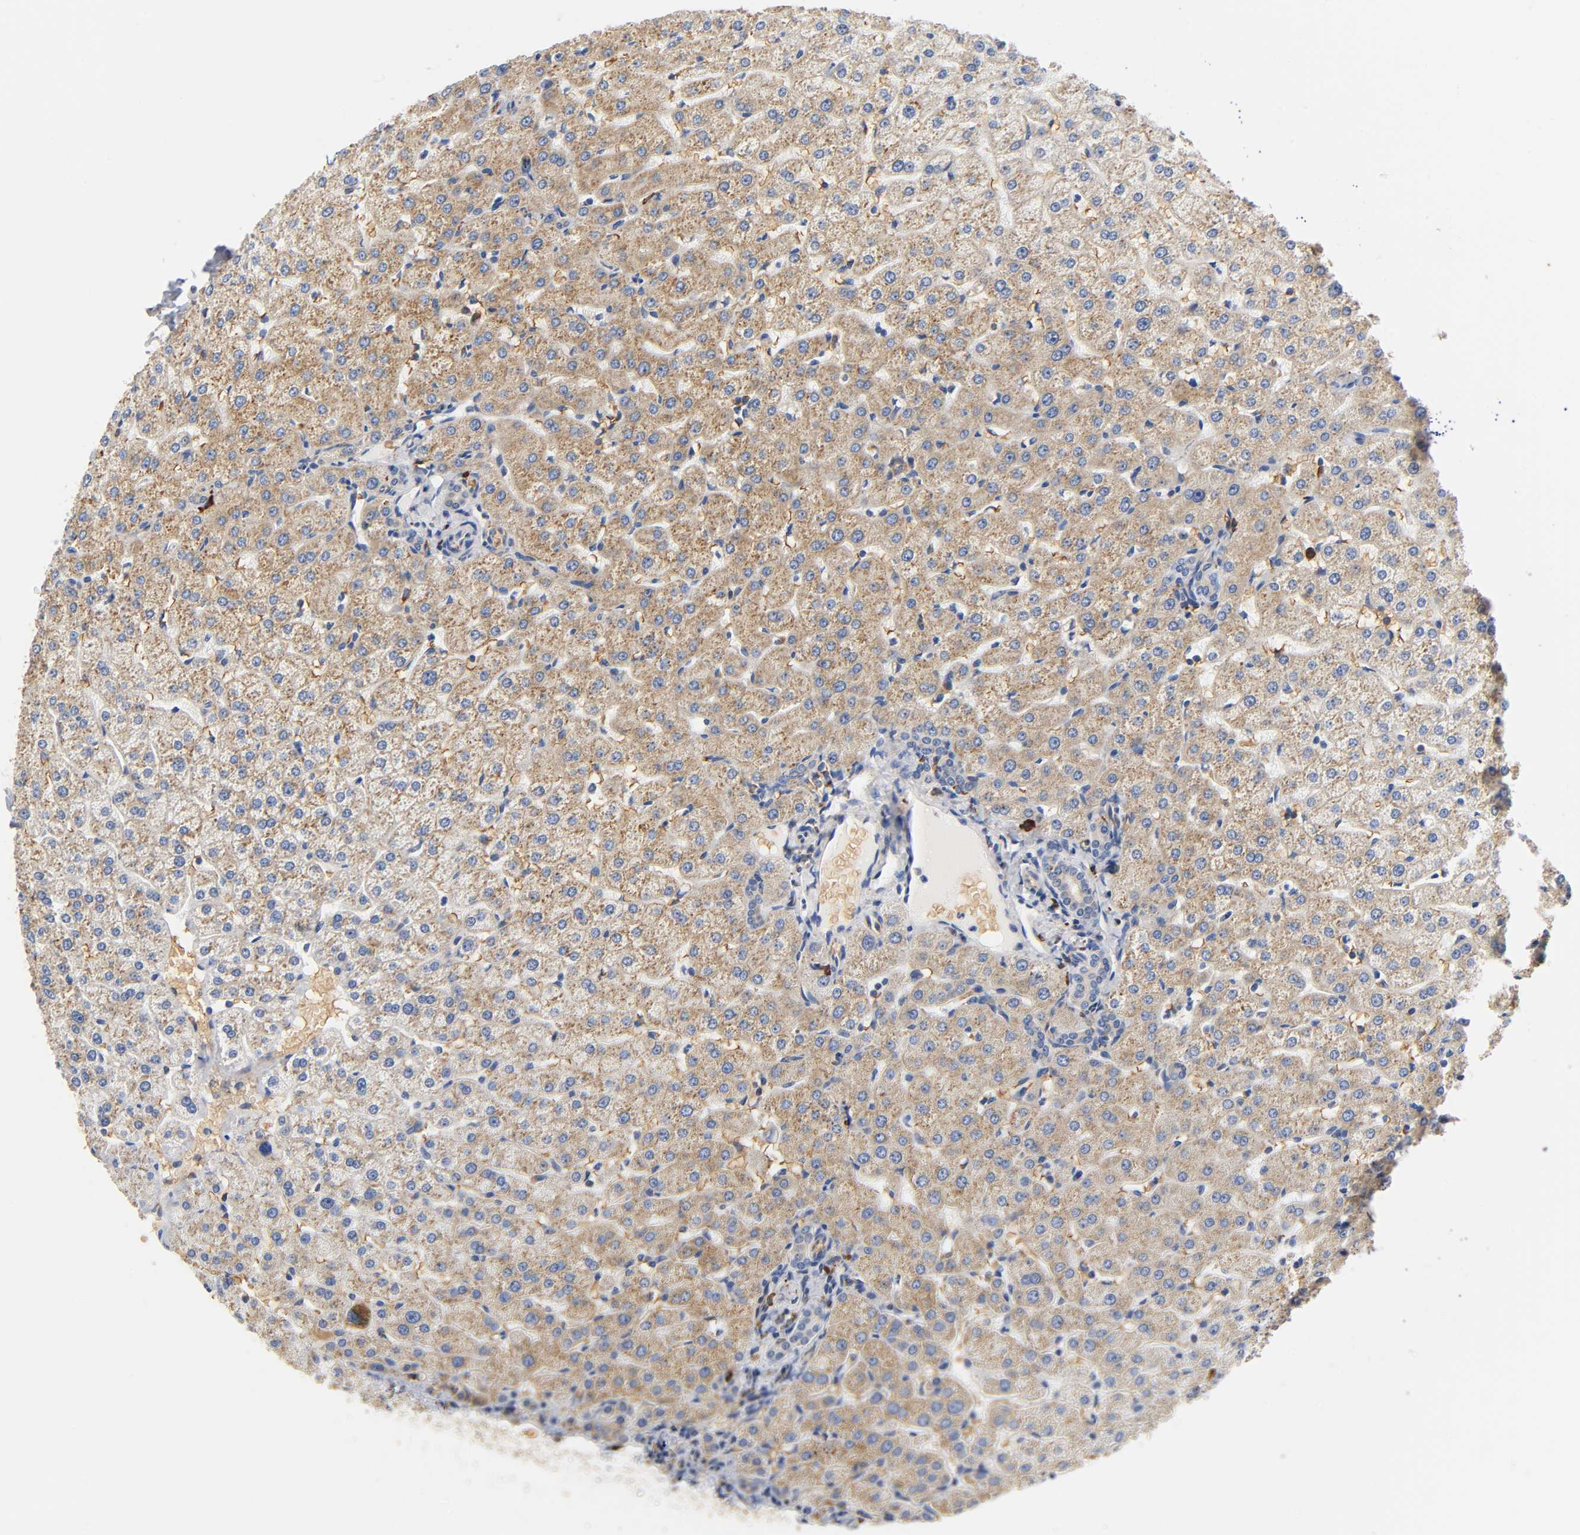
{"staining": {"intensity": "negative", "quantity": "none", "location": "none"}, "tissue": "liver", "cell_type": "Cholangiocytes", "image_type": "normal", "snomed": [{"axis": "morphology", "description": "Normal tissue, NOS"}, {"axis": "morphology", "description": "Fibrosis, NOS"}, {"axis": "topography", "description": "Liver"}], "caption": "Human liver stained for a protein using IHC demonstrates no staining in cholangiocytes.", "gene": "UCKL1", "patient": {"sex": "female", "age": 29}}